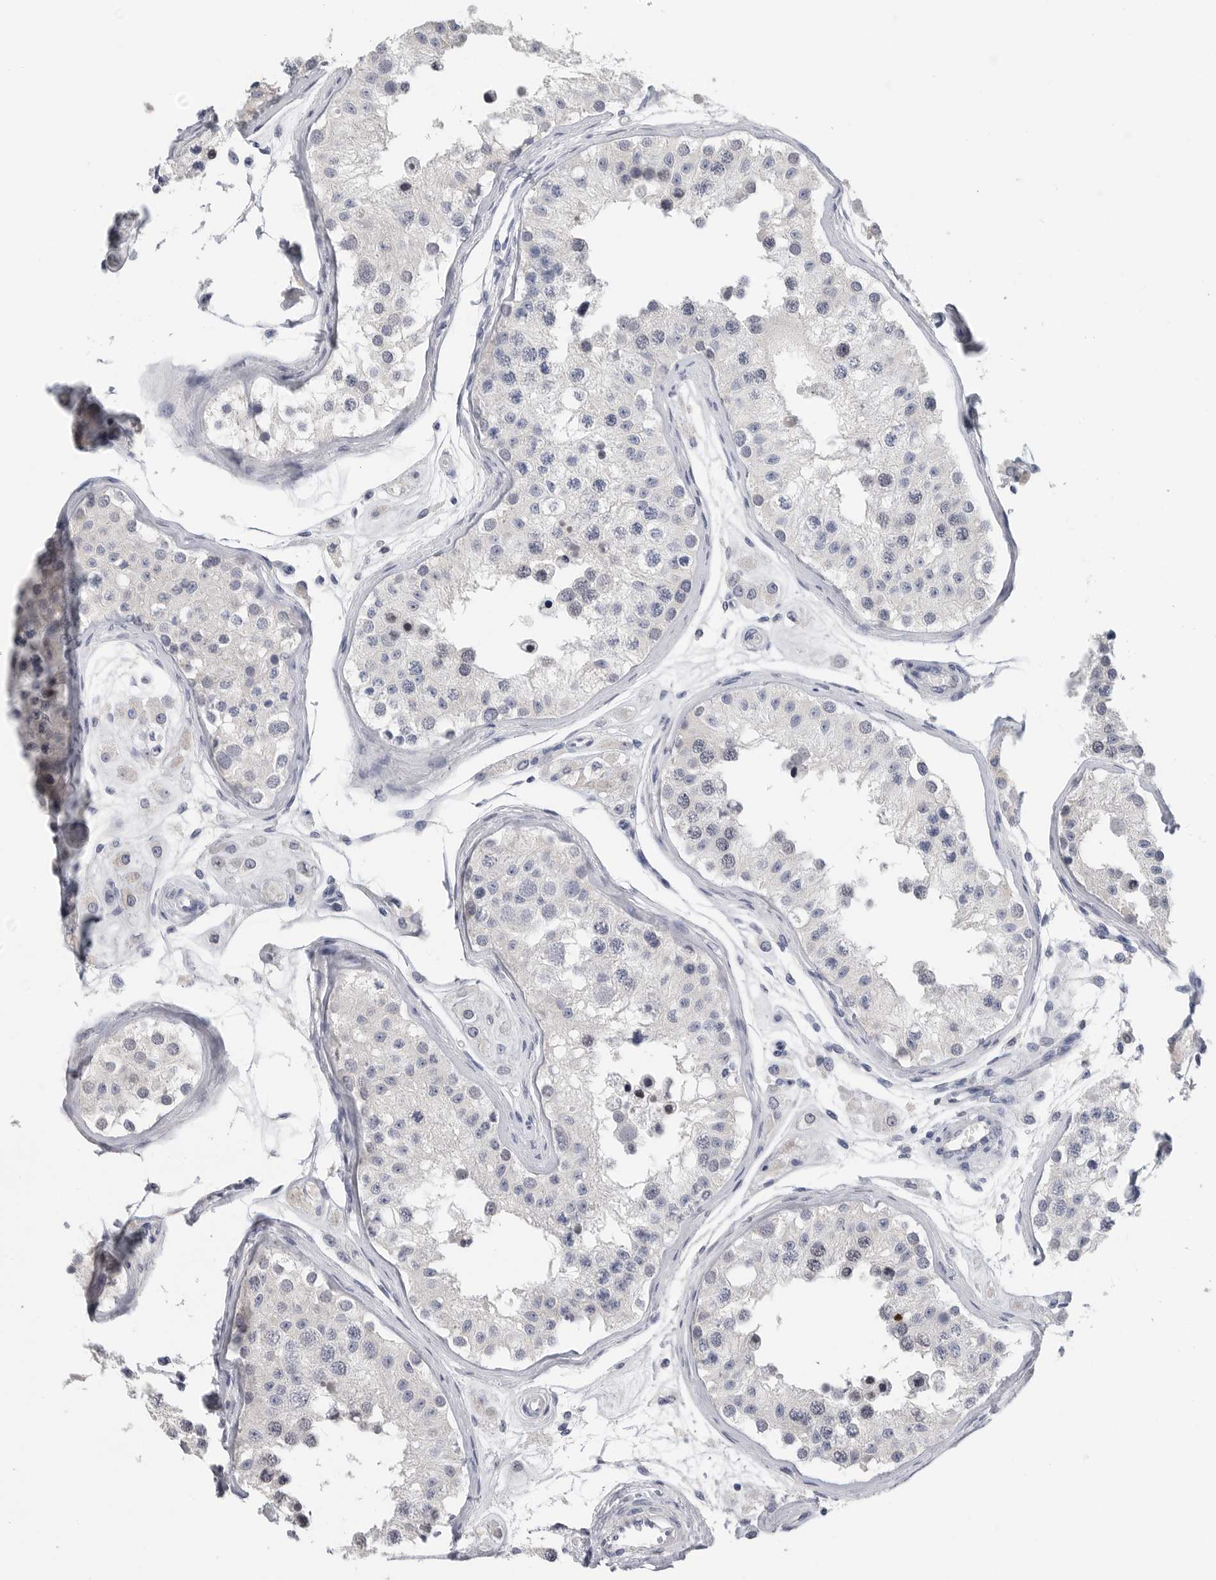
{"staining": {"intensity": "negative", "quantity": "none", "location": "none"}, "tissue": "testis", "cell_type": "Cells in seminiferous ducts", "image_type": "normal", "snomed": [{"axis": "morphology", "description": "Normal tissue, NOS"}, {"axis": "morphology", "description": "Adenocarcinoma, metastatic, NOS"}, {"axis": "topography", "description": "Testis"}], "caption": "An immunohistochemistry image of unremarkable testis is shown. There is no staining in cells in seminiferous ducts of testis.", "gene": "FABP6", "patient": {"sex": "male", "age": 26}}